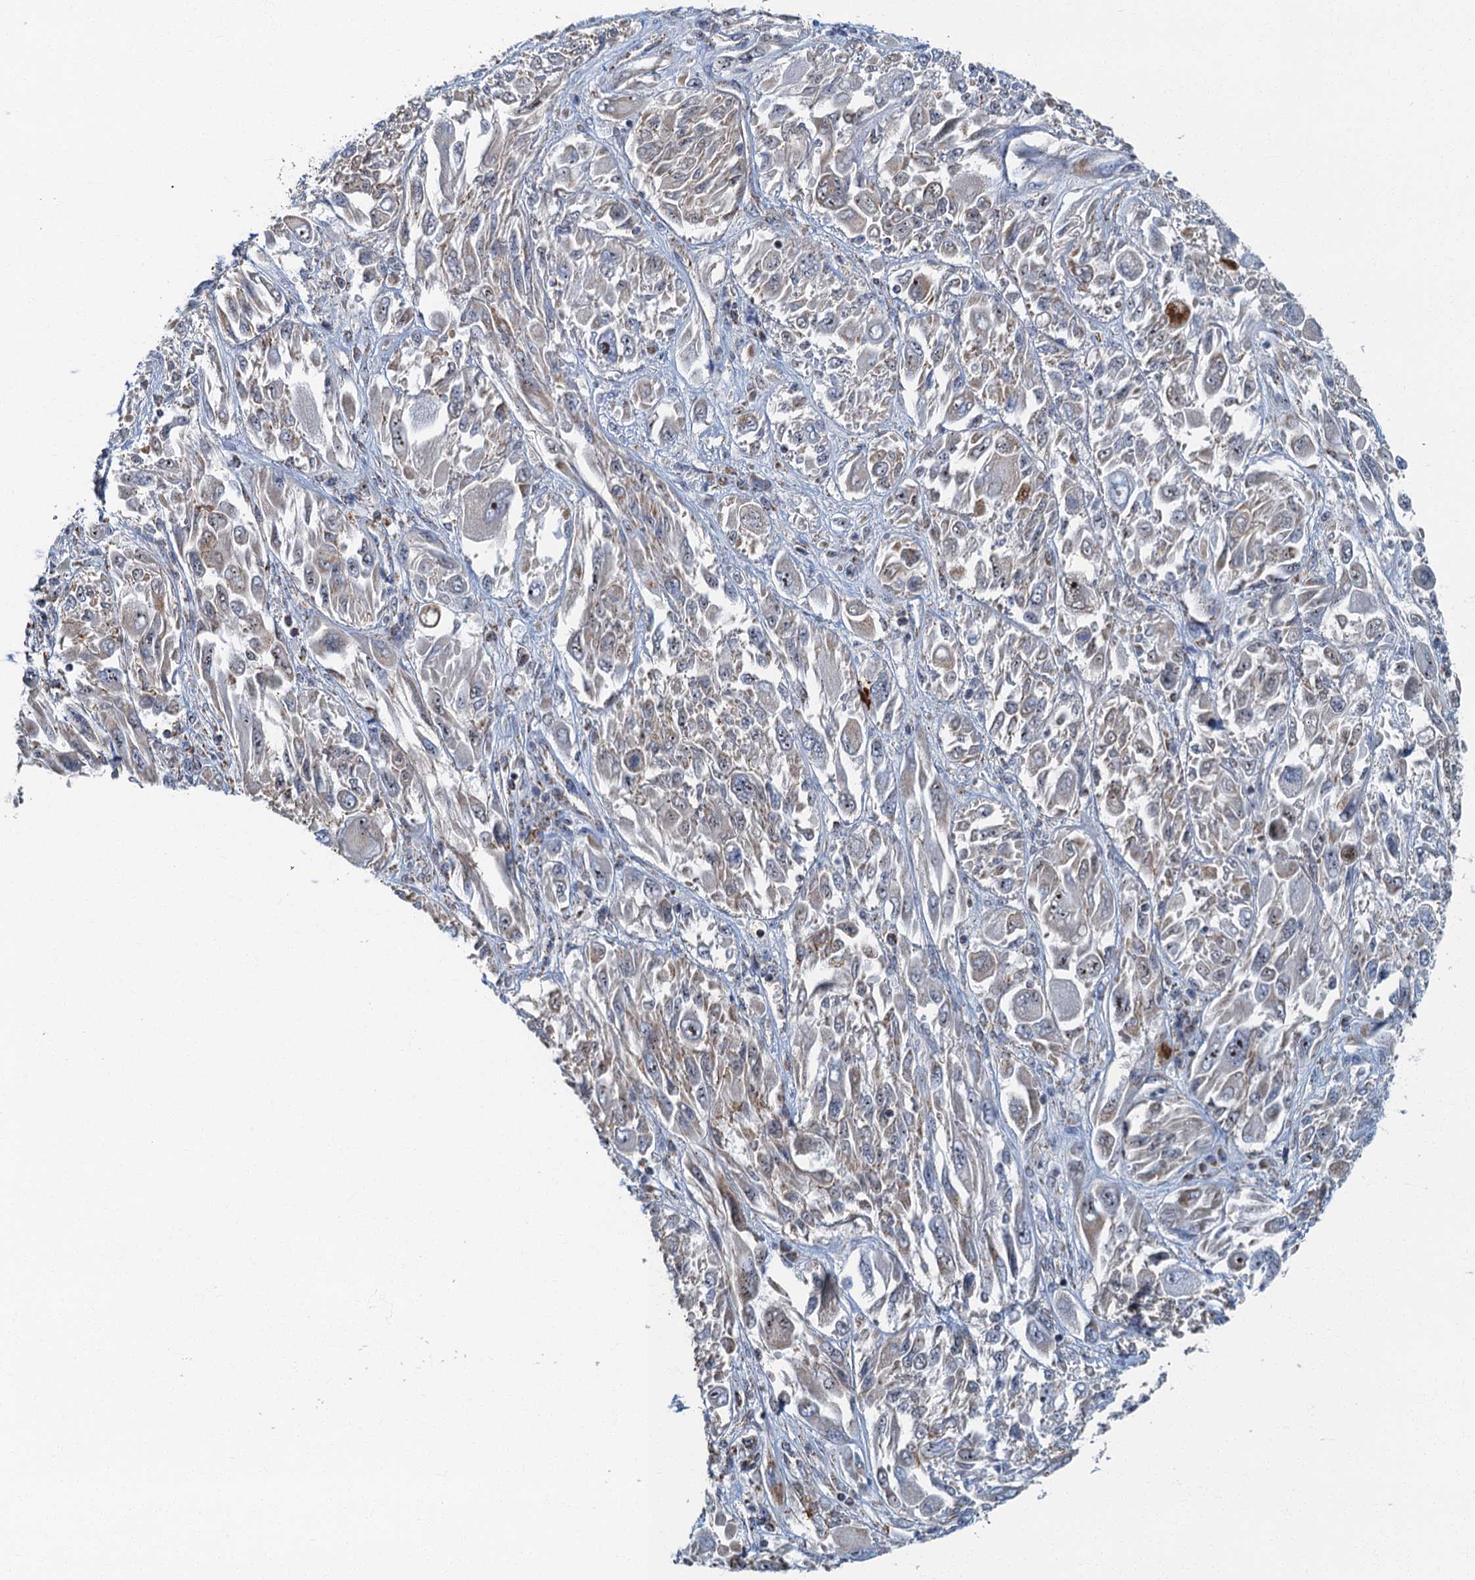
{"staining": {"intensity": "weak", "quantity": "25%-75%", "location": "cytoplasmic/membranous"}, "tissue": "melanoma", "cell_type": "Tumor cells", "image_type": "cancer", "snomed": [{"axis": "morphology", "description": "Malignant melanoma, NOS"}, {"axis": "topography", "description": "Skin"}], "caption": "This is an image of immunohistochemistry (IHC) staining of malignant melanoma, which shows weak staining in the cytoplasmic/membranous of tumor cells.", "gene": "RAD9B", "patient": {"sex": "female", "age": 91}}